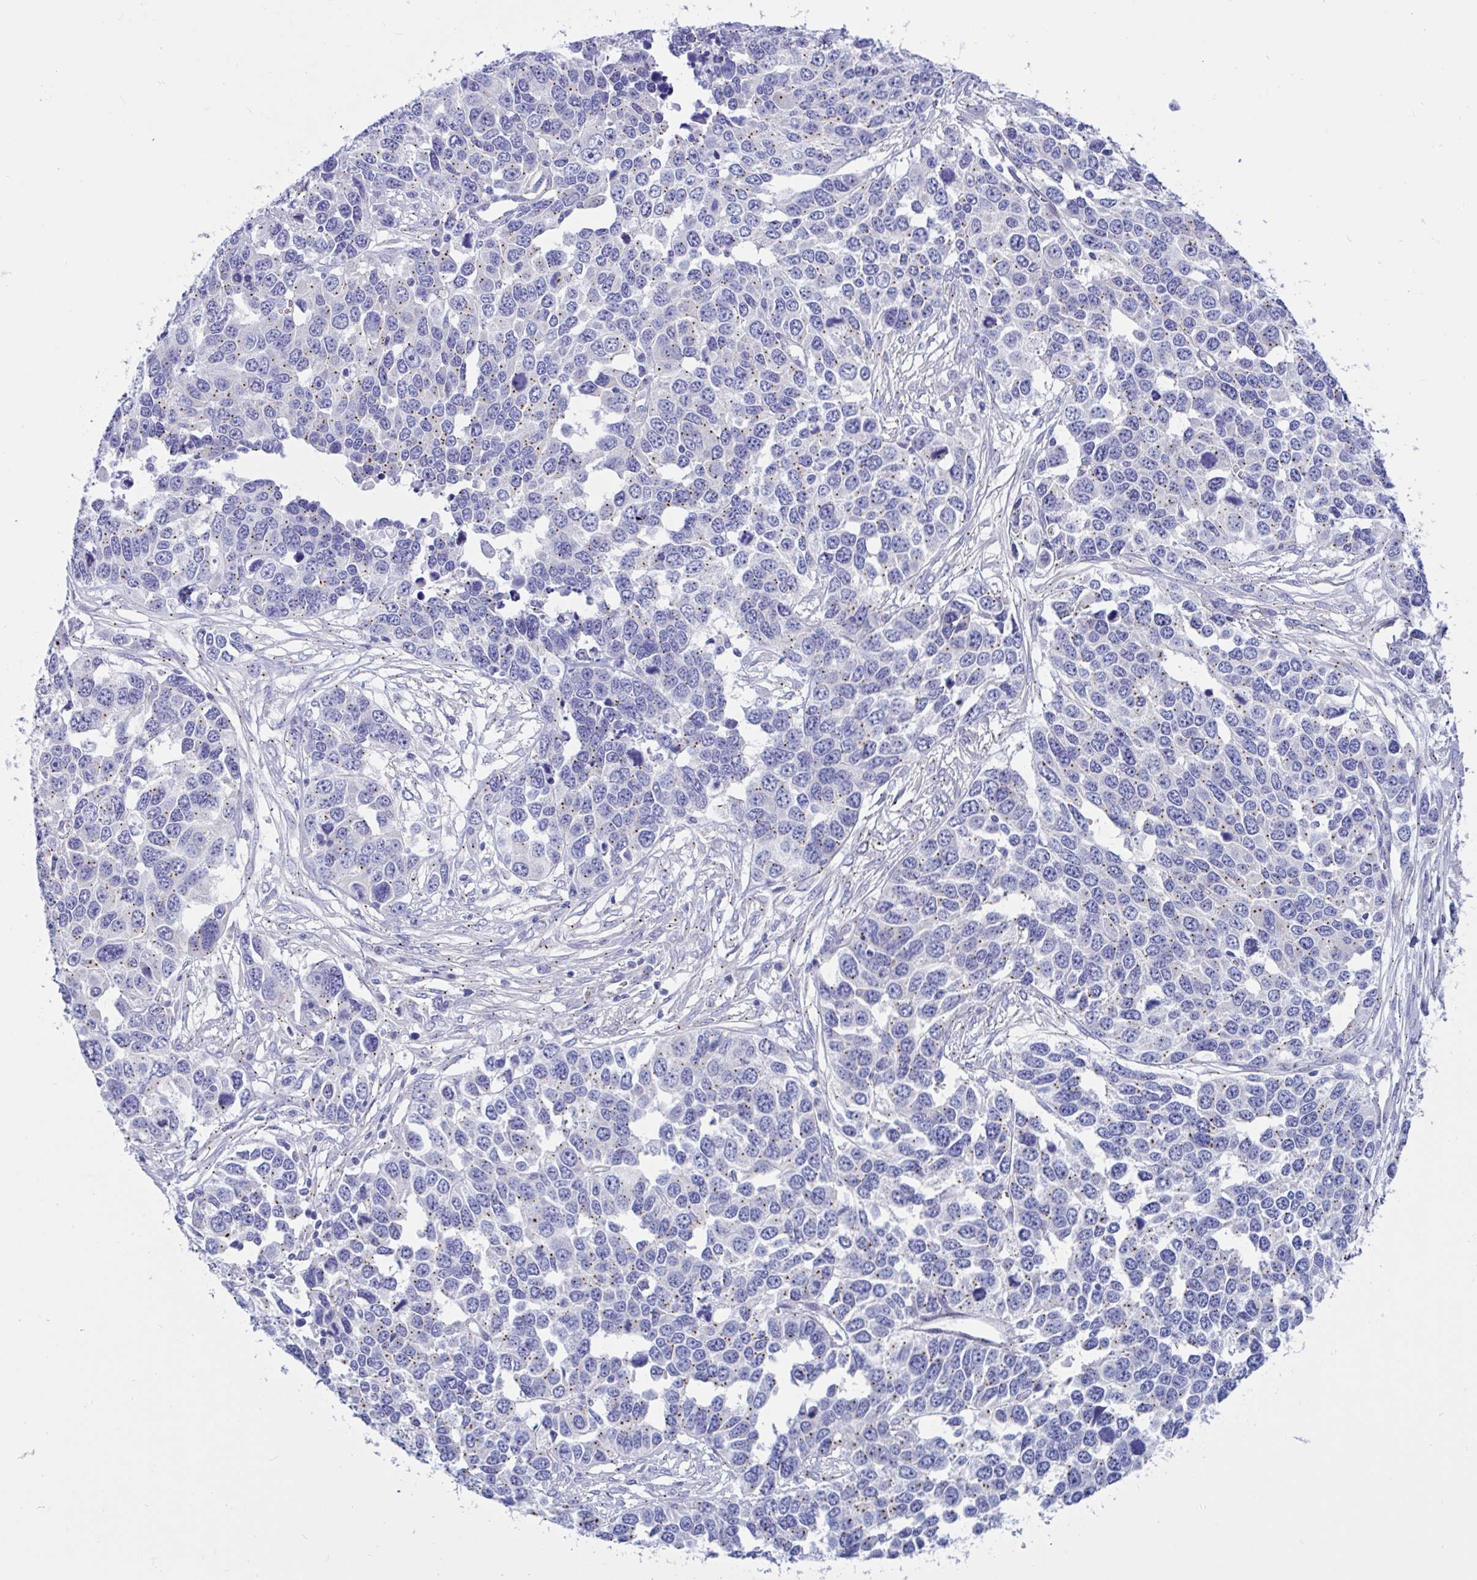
{"staining": {"intensity": "moderate", "quantity": "25%-75%", "location": "cytoplasmic/membranous"}, "tissue": "ovarian cancer", "cell_type": "Tumor cells", "image_type": "cancer", "snomed": [{"axis": "morphology", "description": "Cystadenocarcinoma, serous, NOS"}, {"axis": "topography", "description": "Ovary"}], "caption": "Ovarian cancer (serous cystadenocarcinoma) stained for a protein shows moderate cytoplasmic/membranous positivity in tumor cells.", "gene": "RNASE3", "patient": {"sex": "female", "age": 76}}